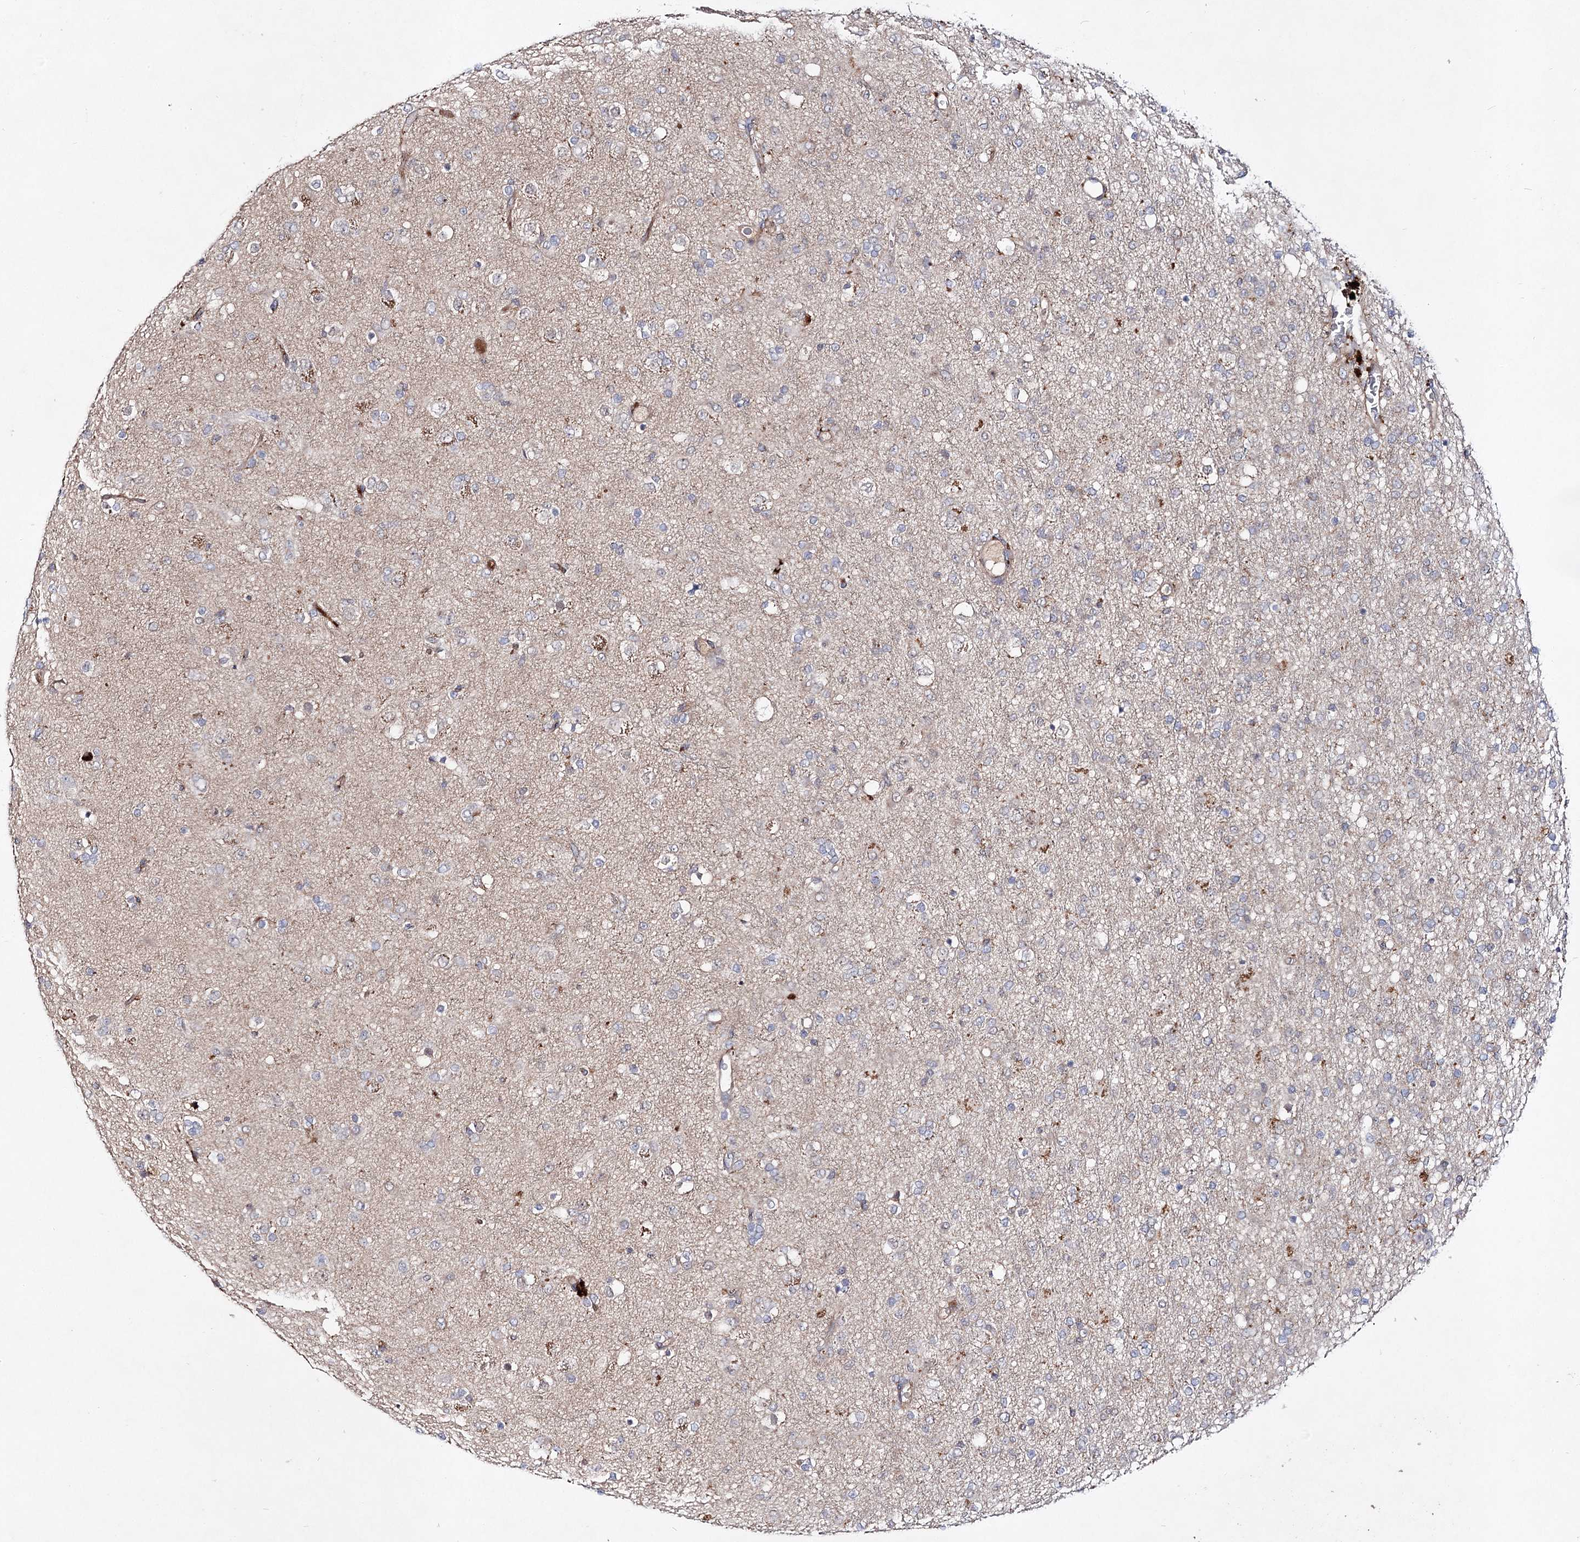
{"staining": {"intensity": "negative", "quantity": "none", "location": "none"}, "tissue": "glioma", "cell_type": "Tumor cells", "image_type": "cancer", "snomed": [{"axis": "morphology", "description": "Glioma, malignant, Low grade"}, {"axis": "topography", "description": "Brain"}], "caption": "This is an immunohistochemistry (IHC) image of human malignant glioma (low-grade). There is no staining in tumor cells.", "gene": "ARHGAP32", "patient": {"sex": "male", "age": 65}}